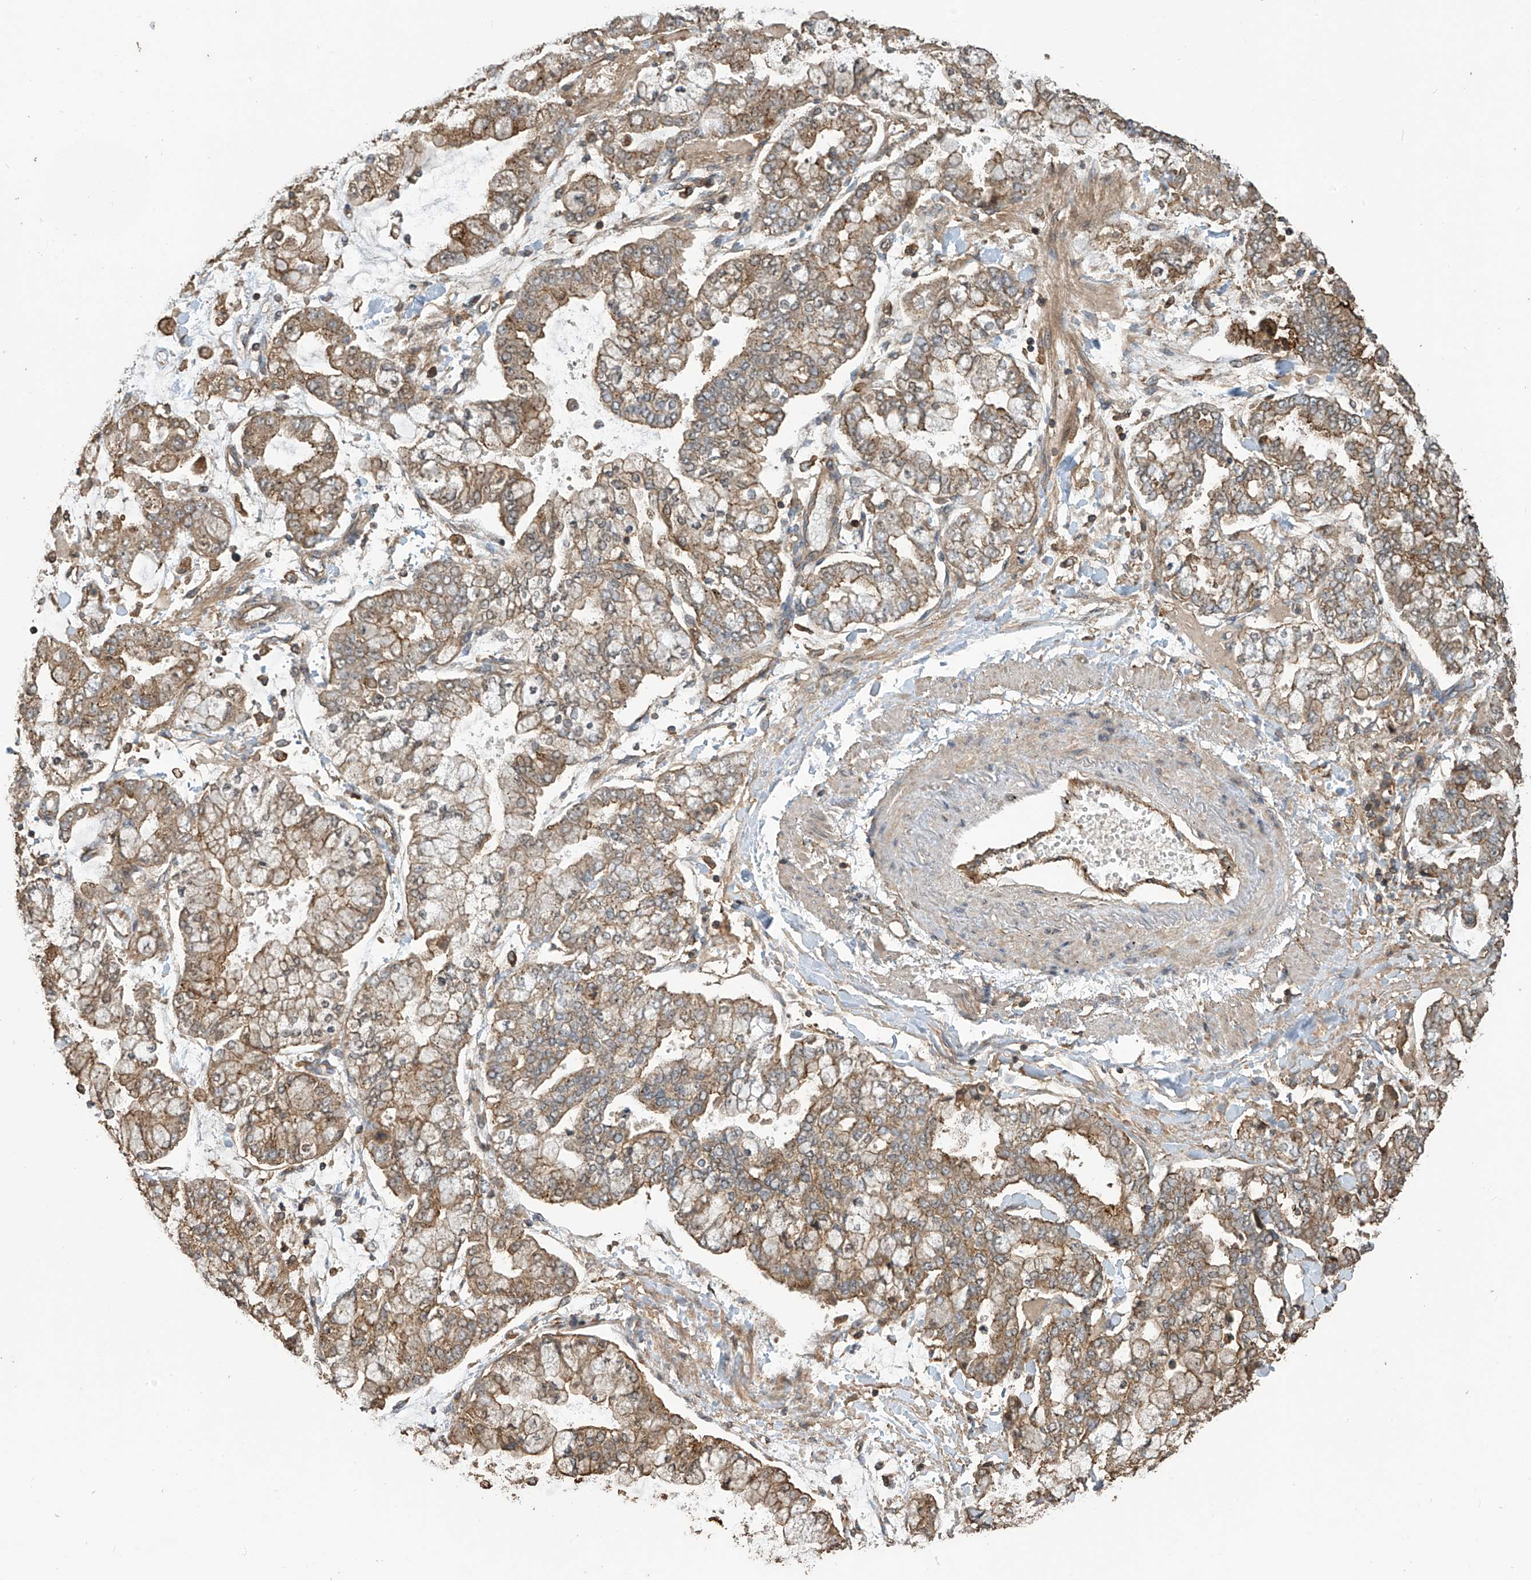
{"staining": {"intensity": "moderate", "quantity": ">75%", "location": "cytoplasmic/membranous"}, "tissue": "stomach cancer", "cell_type": "Tumor cells", "image_type": "cancer", "snomed": [{"axis": "morphology", "description": "Normal tissue, NOS"}, {"axis": "morphology", "description": "Adenocarcinoma, NOS"}, {"axis": "topography", "description": "Stomach, upper"}, {"axis": "topography", "description": "Stomach"}], "caption": "Immunohistochemical staining of human stomach cancer (adenocarcinoma) reveals medium levels of moderate cytoplasmic/membranous staining in about >75% of tumor cells. The protein of interest is shown in brown color, while the nuclei are stained blue.", "gene": "COX10", "patient": {"sex": "male", "age": 76}}